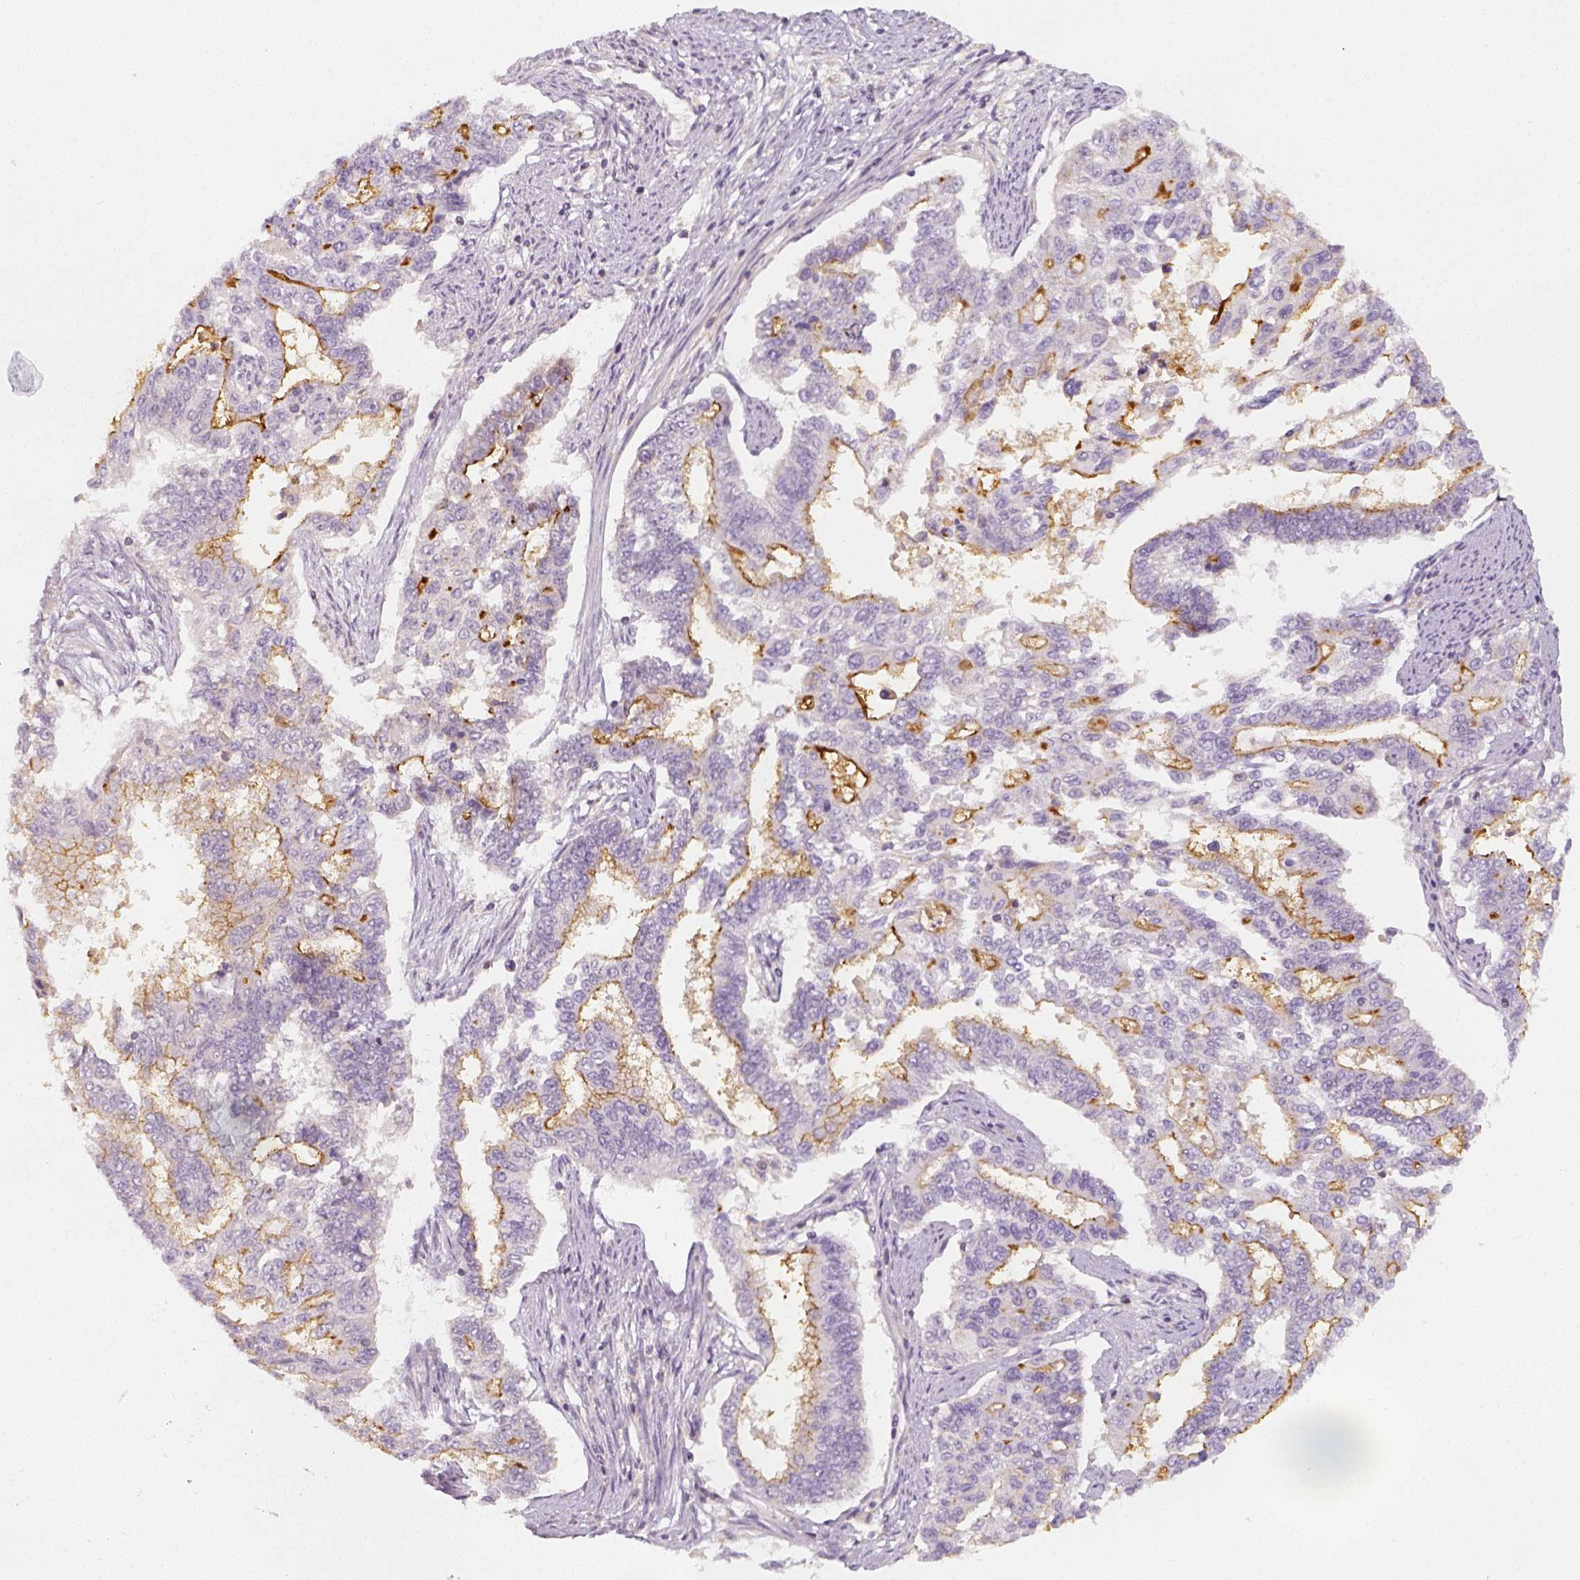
{"staining": {"intensity": "moderate", "quantity": "<25%", "location": "cytoplasmic/membranous"}, "tissue": "endometrial cancer", "cell_type": "Tumor cells", "image_type": "cancer", "snomed": [{"axis": "morphology", "description": "Adenocarcinoma, NOS"}, {"axis": "topography", "description": "Uterus"}], "caption": "IHC image of endometrial adenocarcinoma stained for a protein (brown), which displays low levels of moderate cytoplasmic/membranous expression in about <25% of tumor cells.", "gene": "PTPRJ", "patient": {"sex": "female", "age": 59}}